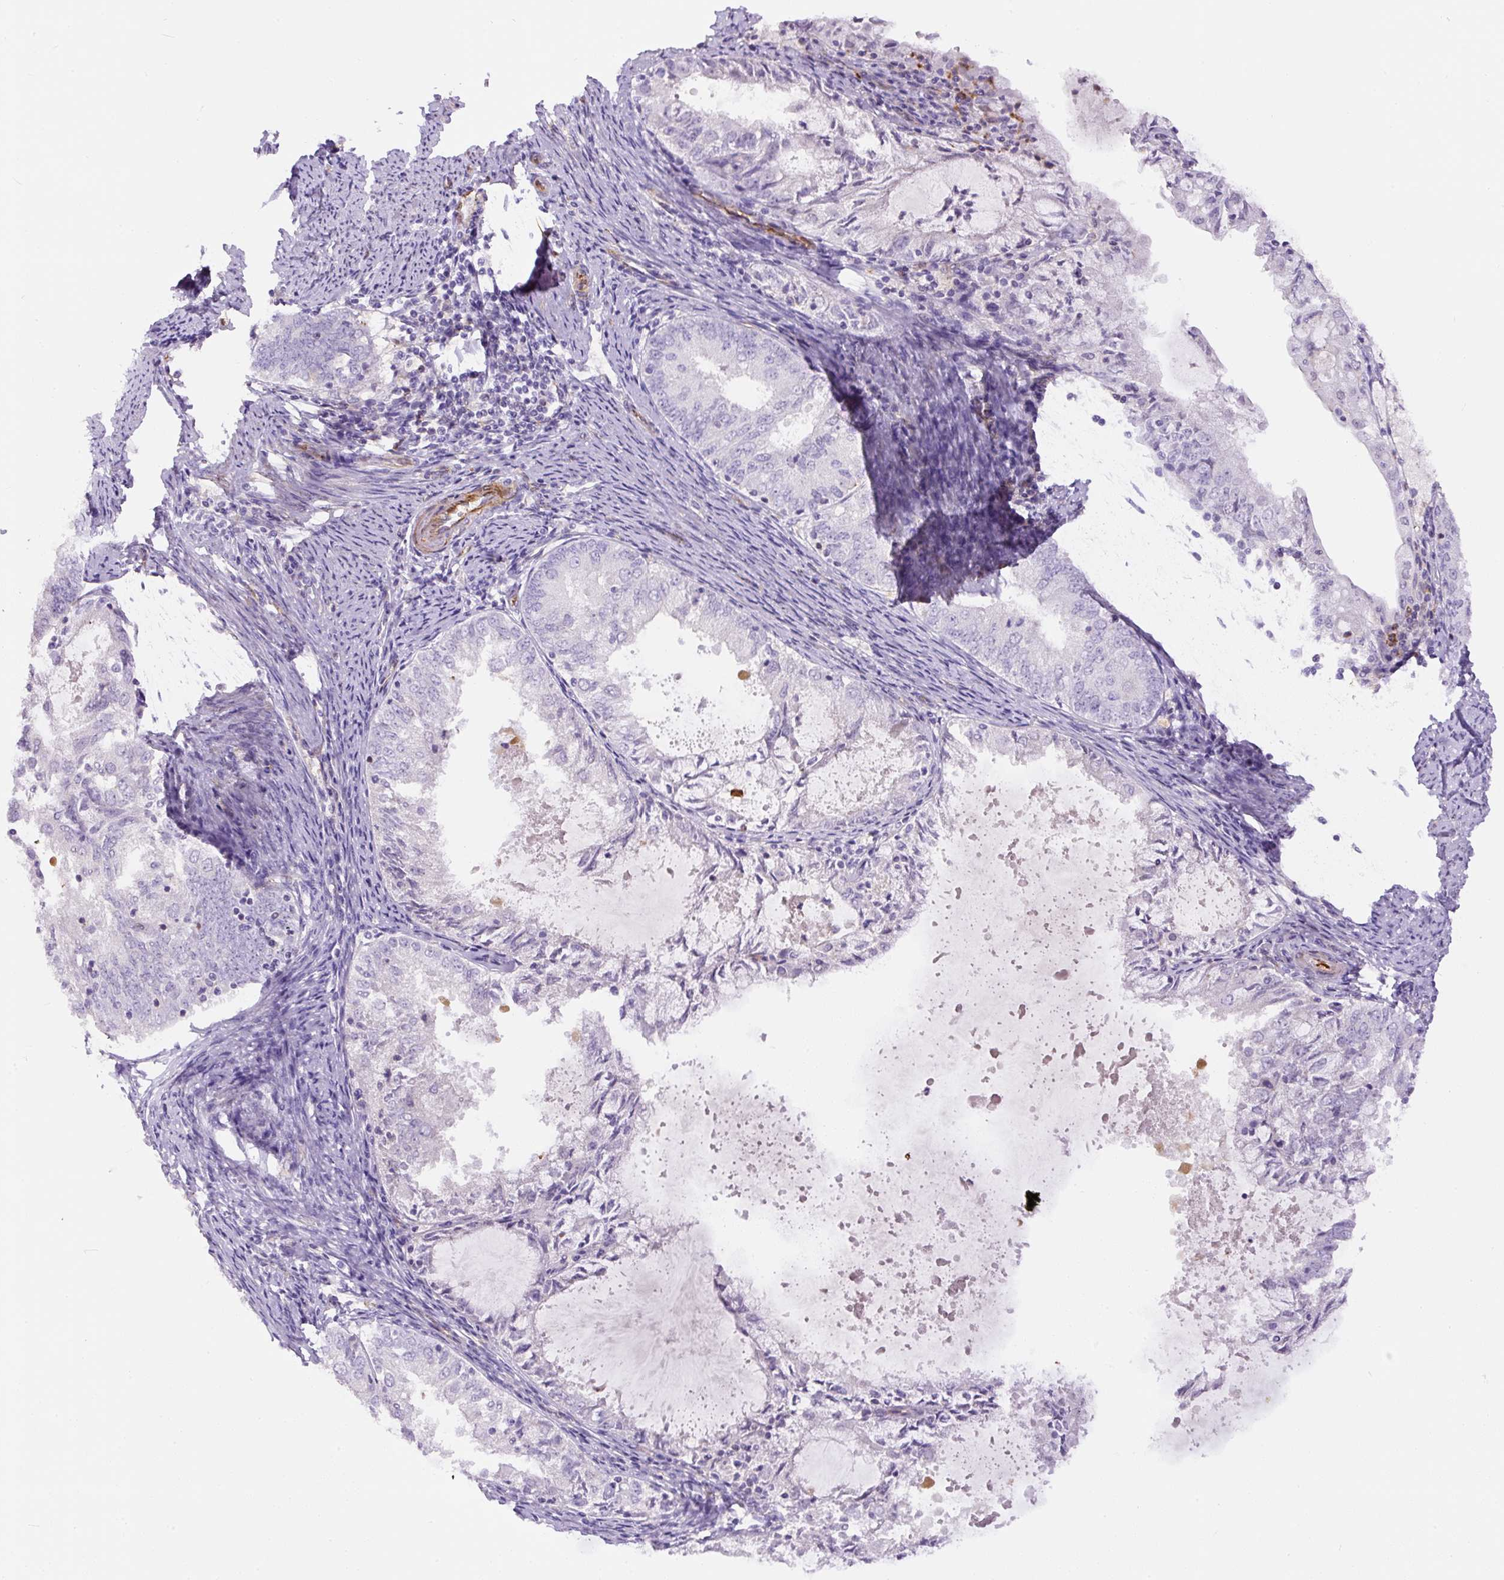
{"staining": {"intensity": "negative", "quantity": "none", "location": "none"}, "tissue": "endometrial cancer", "cell_type": "Tumor cells", "image_type": "cancer", "snomed": [{"axis": "morphology", "description": "Adenocarcinoma, NOS"}, {"axis": "topography", "description": "Endometrium"}], "caption": "Immunohistochemical staining of human endometrial cancer demonstrates no significant expression in tumor cells.", "gene": "B3GALT5", "patient": {"sex": "female", "age": 57}}